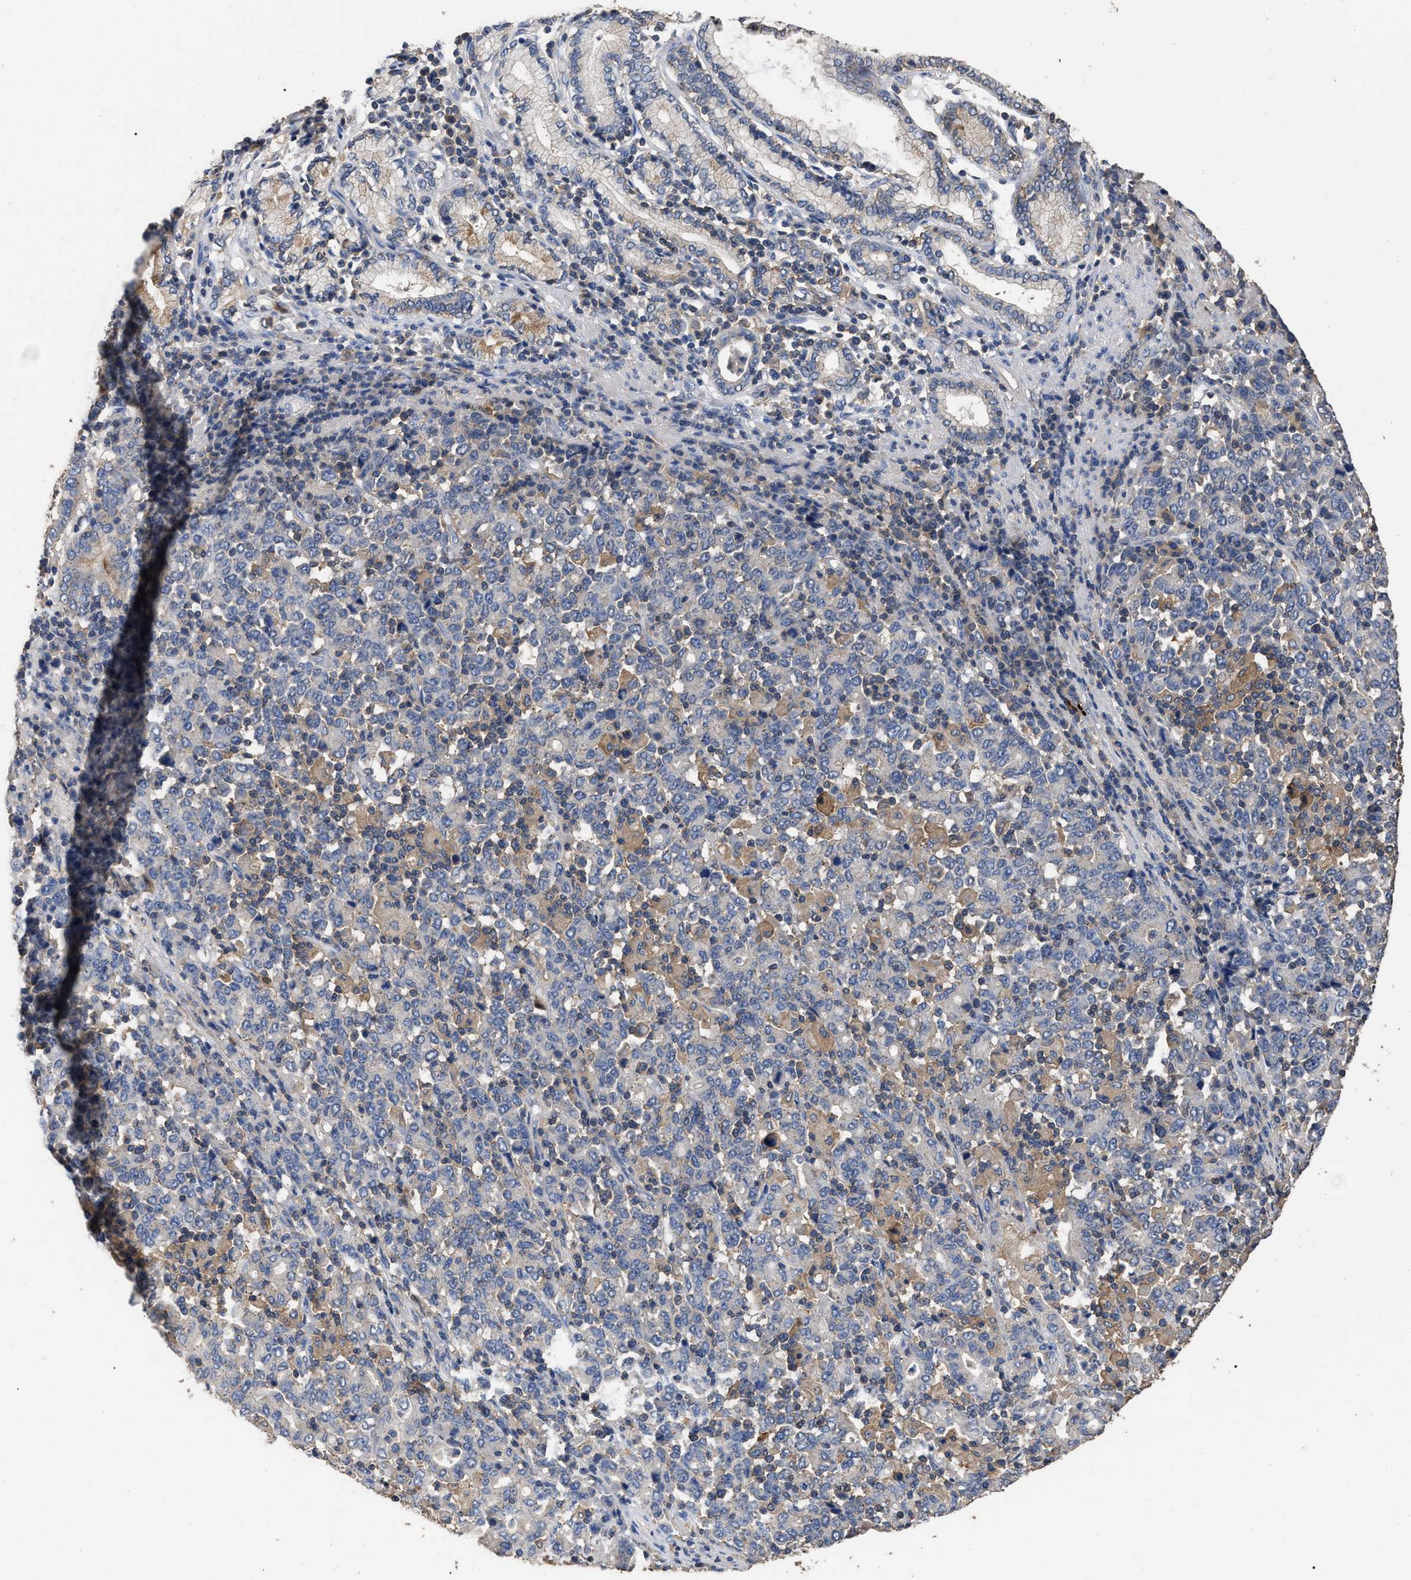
{"staining": {"intensity": "negative", "quantity": "none", "location": "none"}, "tissue": "stomach cancer", "cell_type": "Tumor cells", "image_type": "cancer", "snomed": [{"axis": "morphology", "description": "Adenocarcinoma, NOS"}, {"axis": "topography", "description": "Stomach, upper"}], "caption": "High power microscopy histopathology image of an immunohistochemistry micrograph of stomach cancer (adenocarcinoma), revealing no significant expression in tumor cells.", "gene": "GPR179", "patient": {"sex": "male", "age": 69}}